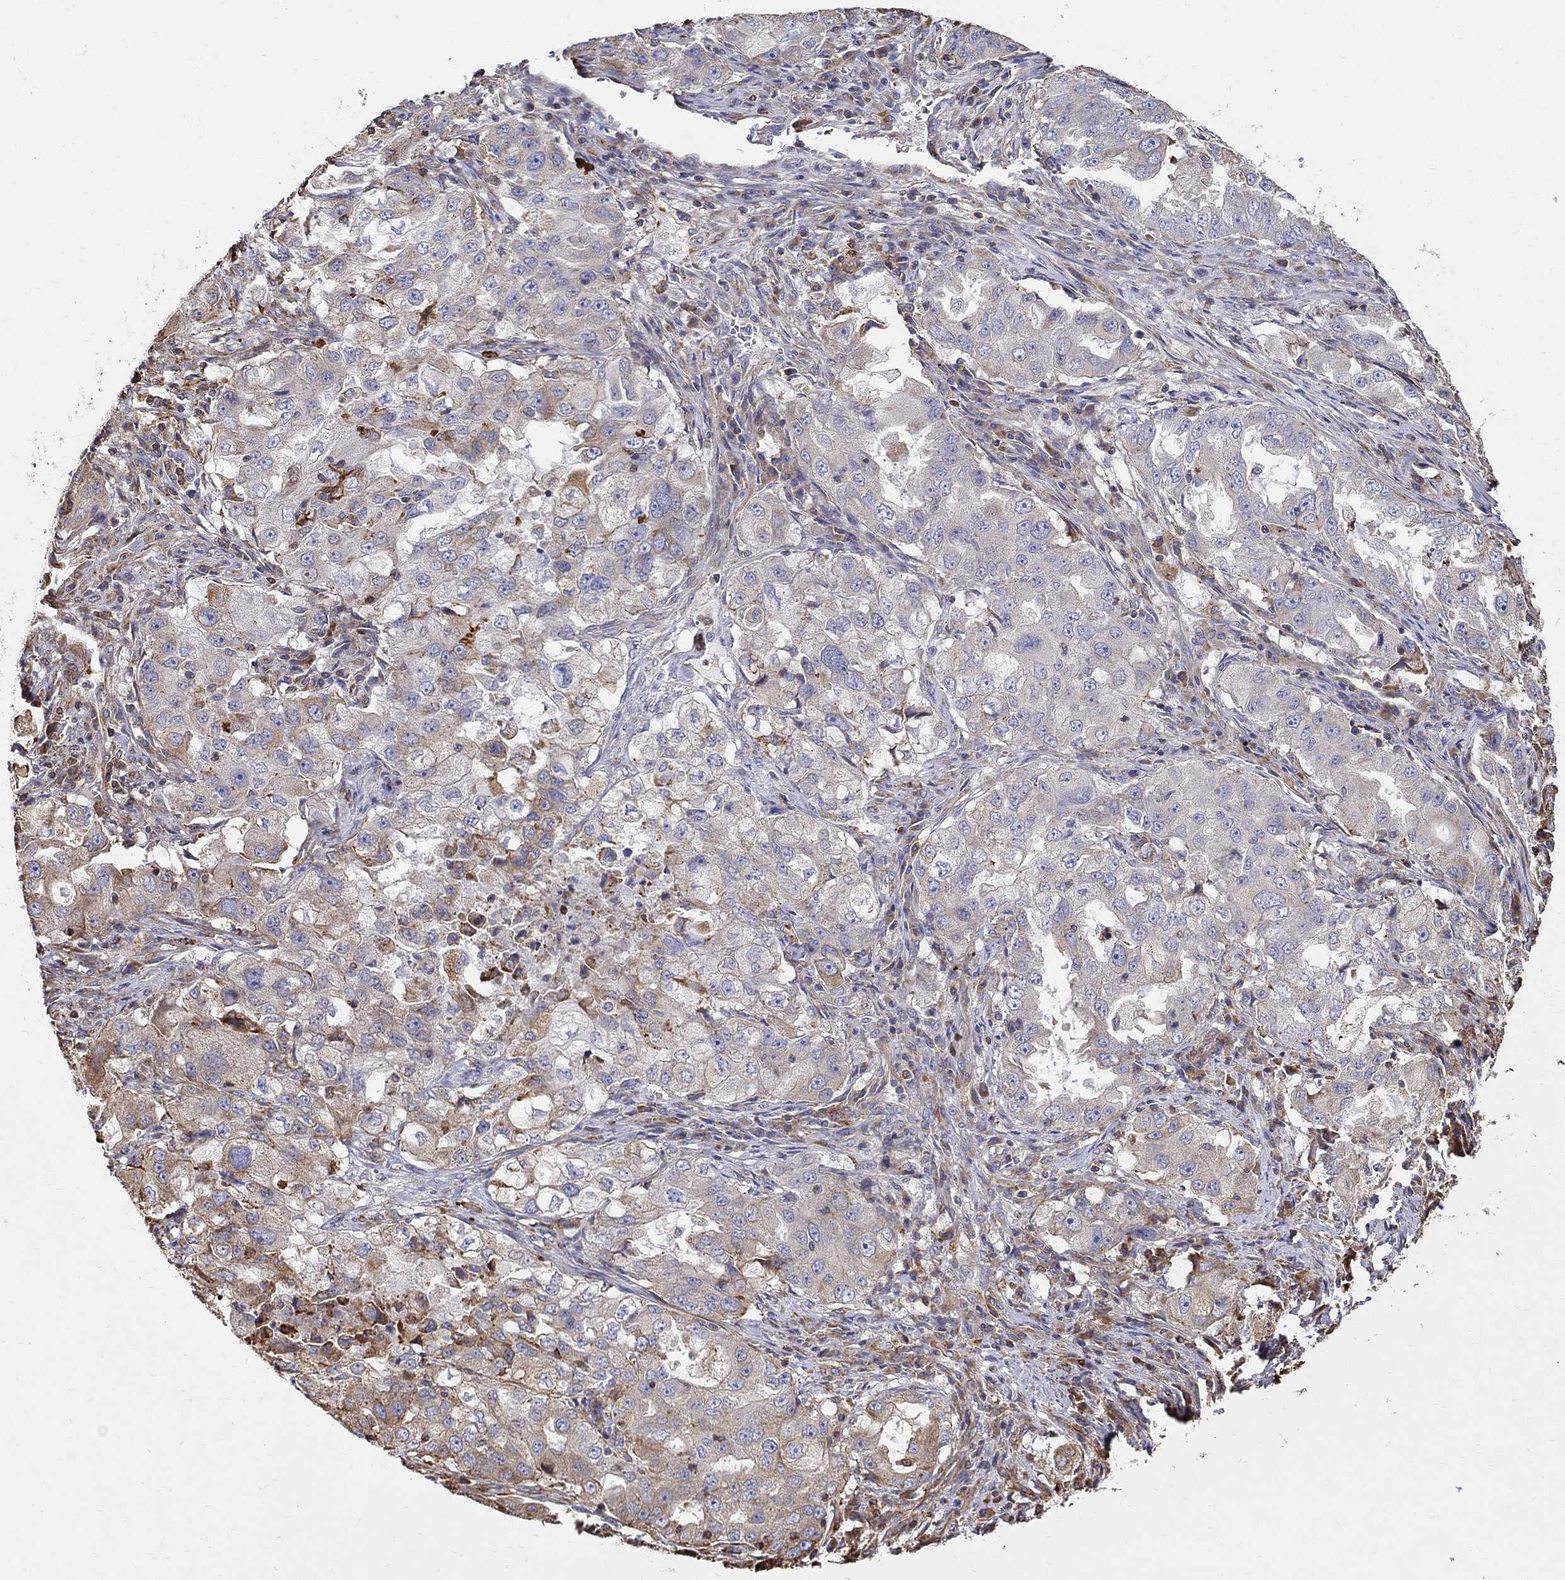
{"staining": {"intensity": "weak", "quantity": "25%-75%", "location": "cytoplasmic/membranous"}, "tissue": "lung cancer", "cell_type": "Tumor cells", "image_type": "cancer", "snomed": [{"axis": "morphology", "description": "Adenocarcinoma, NOS"}, {"axis": "topography", "description": "Lung"}], "caption": "Lung cancer (adenocarcinoma) was stained to show a protein in brown. There is low levels of weak cytoplasmic/membranous positivity in about 25%-75% of tumor cells.", "gene": "NPHP1", "patient": {"sex": "female", "age": 61}}